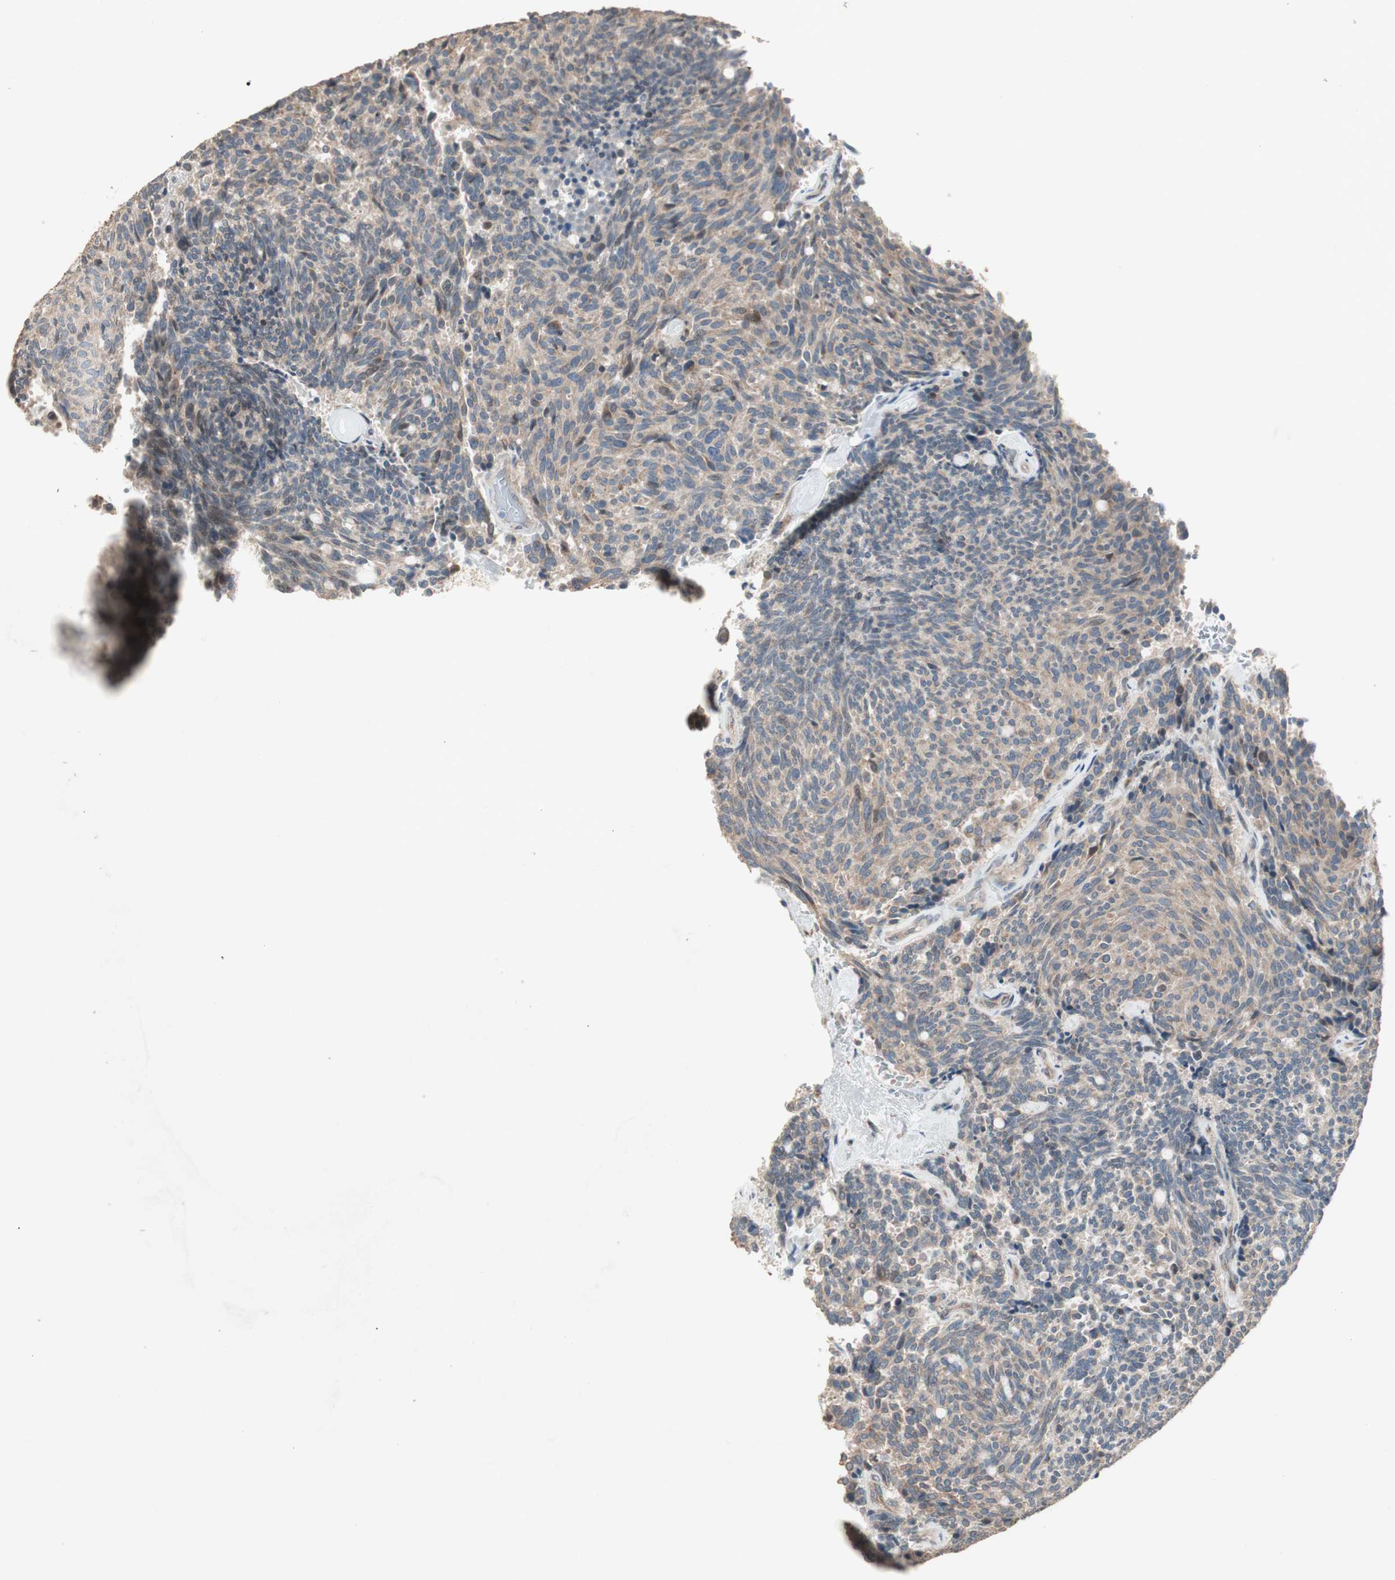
{"staining": {"intensity": "moderate", "quantity": ">75%", "location": "cytoplasmic/membranous"}, "tissue": "carcinoid", "cell_type": "Tumor cells", "image_type": "cancer", "snomed": [{"axis": "morphology", "description": "Carcinoid, malignant, NOS"}, {"axis": "topography", "description": "Pancreas"}], "caption": "This image shows malignant carcinoid stained with IHC to label a protein in brown. The cytoplasmic/membranous of tumor cells show moderate positivity for the protein. Nuclei are counter-stained blue.", "gene": "RARRES1", "patient": {"sex": "female", "age": 54}}